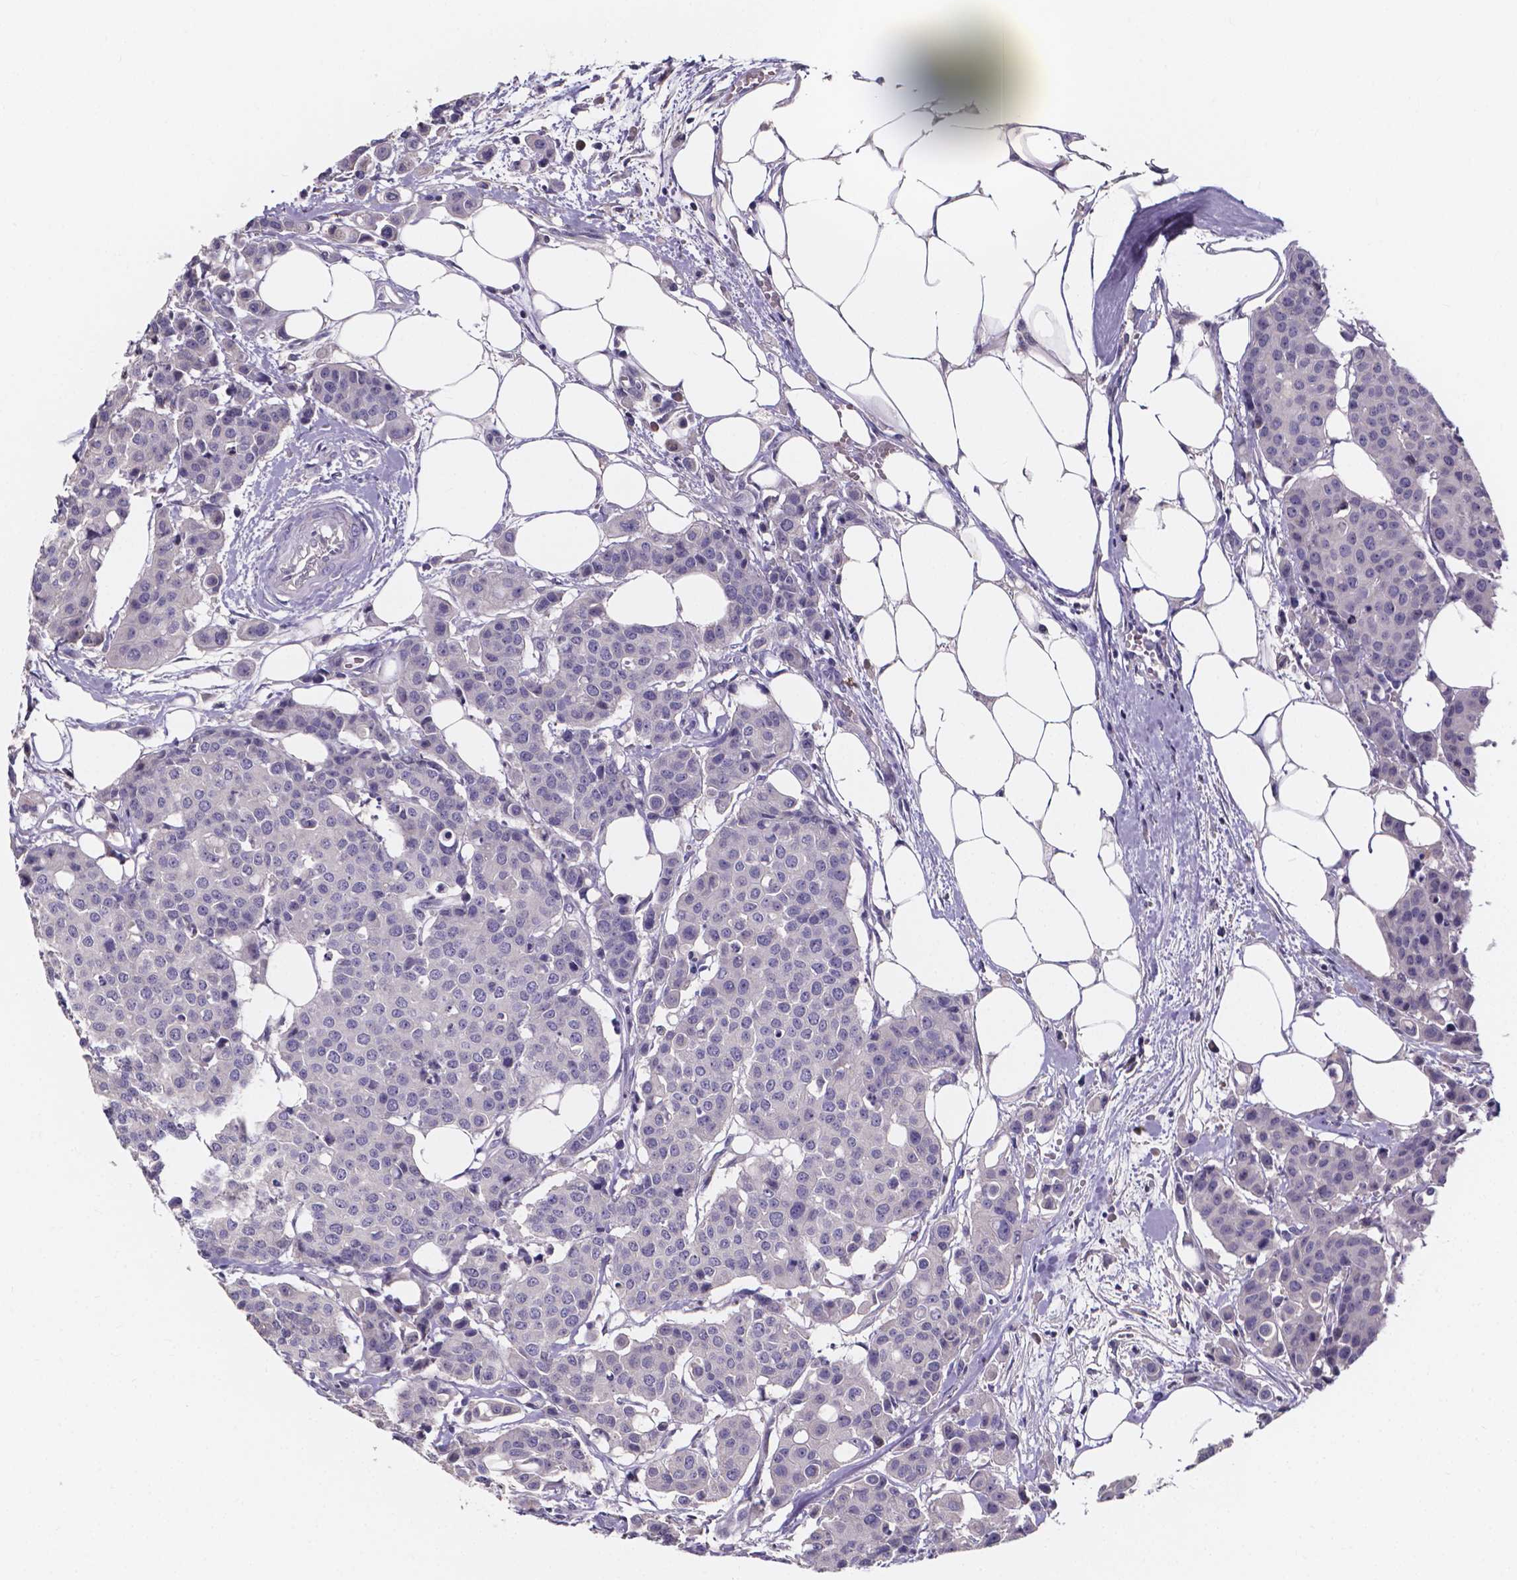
{"staining": {"intensity": "negative", "quantity": "none", "location": "none"}, "tissue": "carcinoid", "cell_type": "Tumor cells", "image_type": "cancer", "snomed": [{"axis": "morphology", "description": "Carcinoid, malignant, NOS"}, {"axis": "topography", "description": "Colon"}], "caption": "High power microscopy histopathology image of an immunohistochemistry image of carcinoid, revealing no significant staining in tumor cells.", "gene": "SPOCD1", "patient": {"sex": "male", "age": 81}}